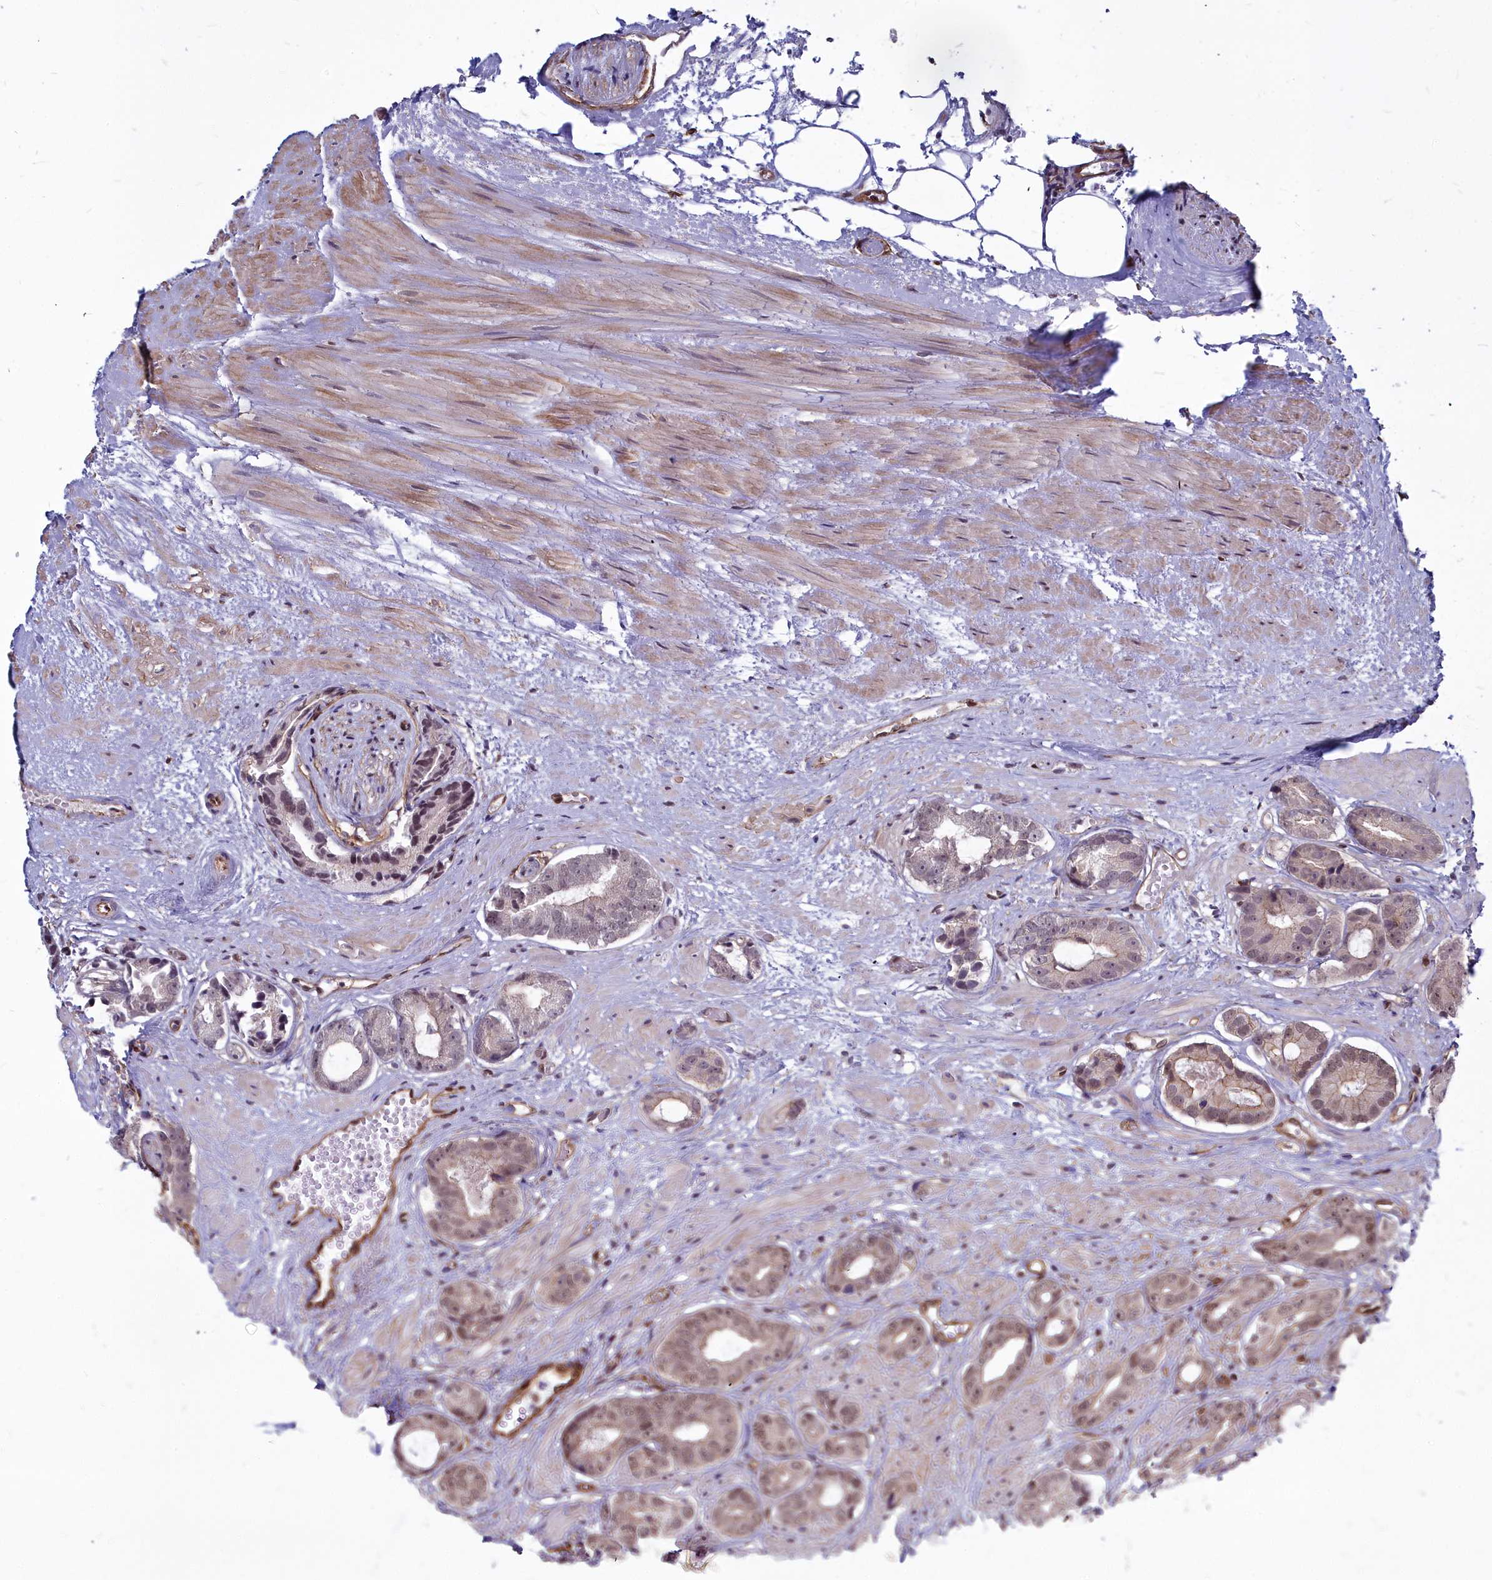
{"staining": {"intensity": "weak", "quantity": "<25%", "location": "nuclear"}, "tissue": "prostate cancer", "cell_type": "Tumor cells", "image_type": "cancer", "snomed": [{"axis": "morphology", "description": "Adenocarcinoma, Low grade"}, {"axis": "topography", "description": "Prostate"}], "caption": "Prostate cancer was stained to show a protein in brown. There is no significant positivity in tumor cells. (IHC, brightfield microscopy, high magnification).", "gene": "YJU2", "patient": {"sex": "male", "age": 64}}